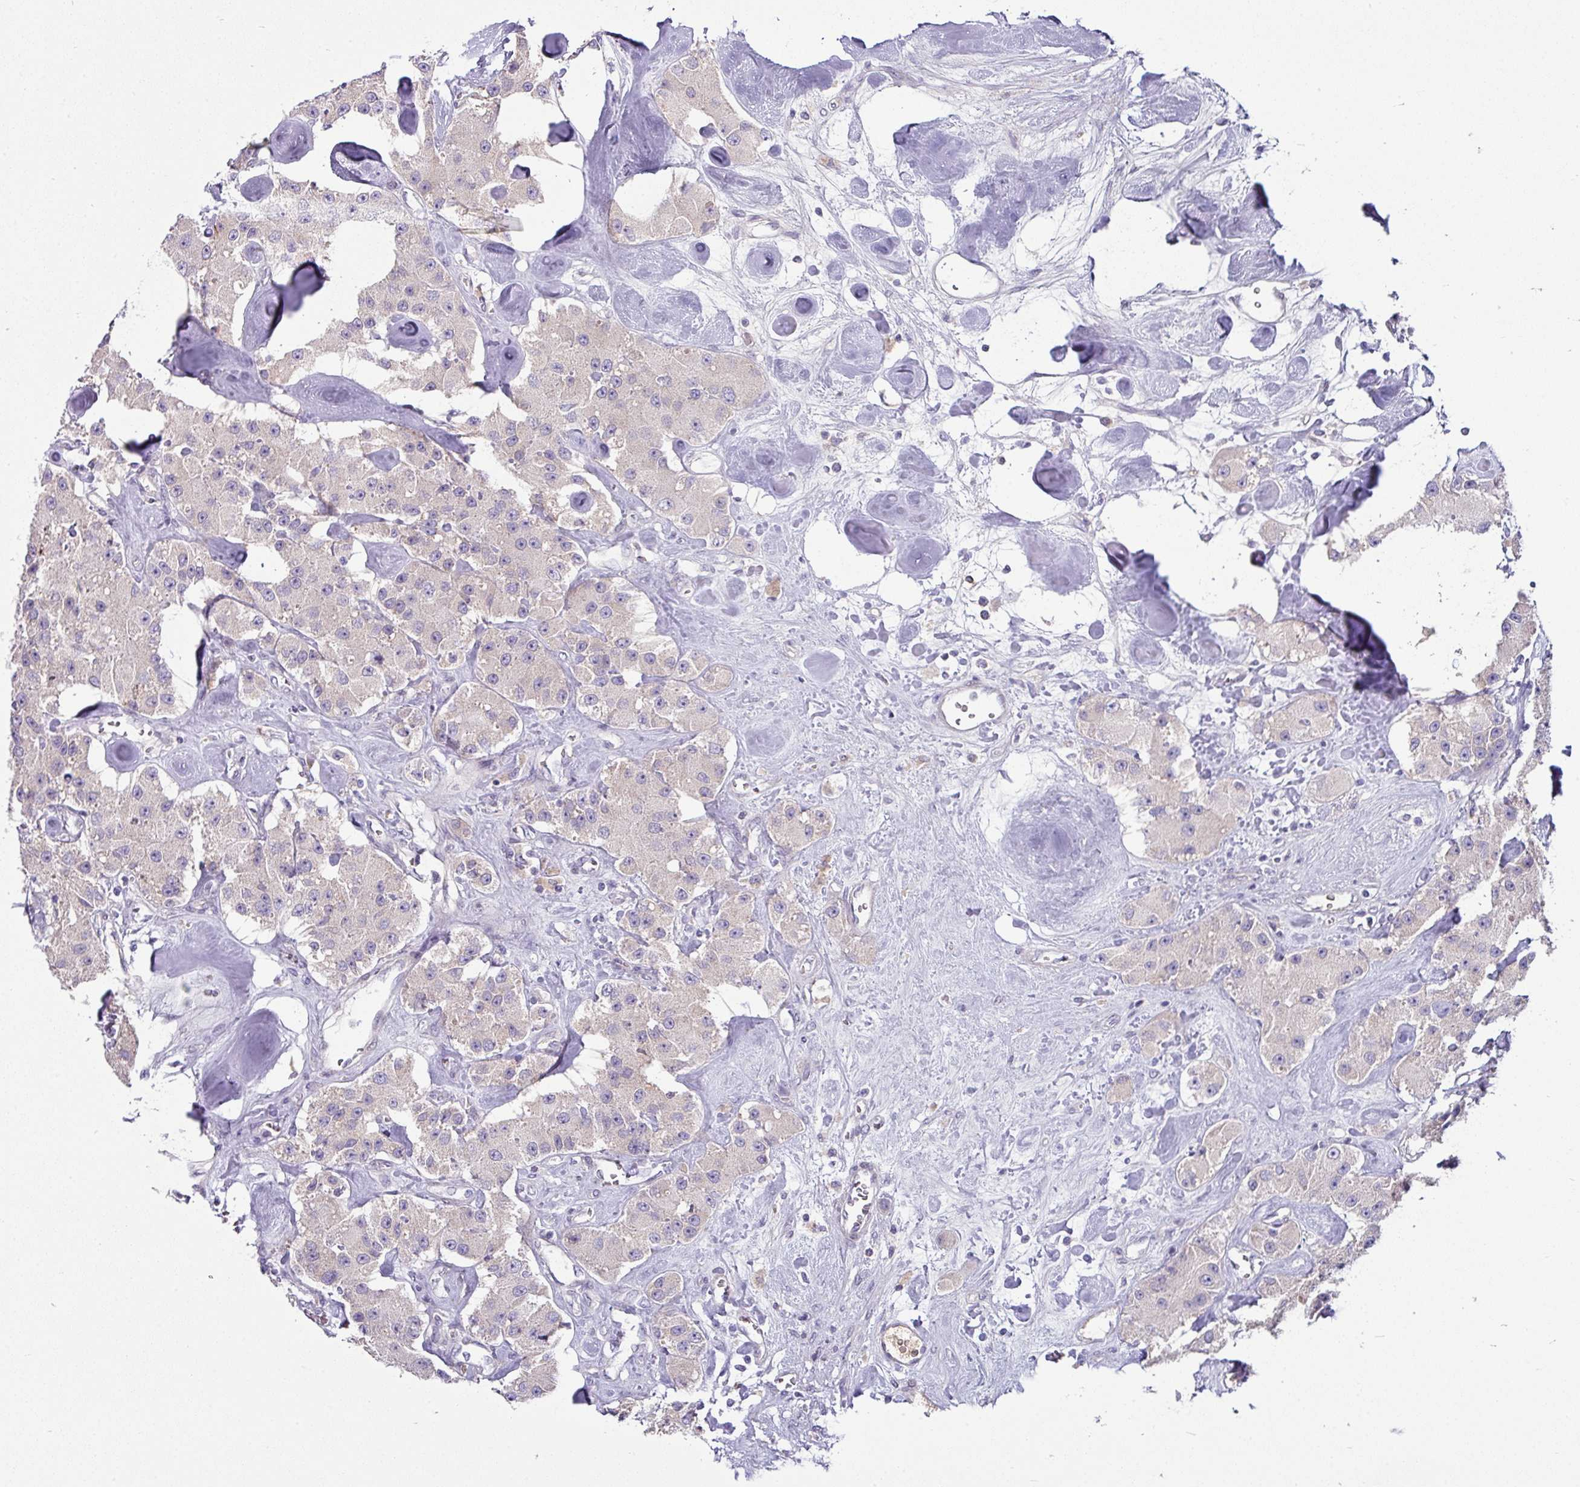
{"staining": {"intensity": "negative", "quantity": "none", "location": "none"}, "tissue": "carcinoid", "cell_type": "Tumor cells", "image_type": "cancer", "snomed": [{"axis": "morphology", "description": "Carcinoid, malignant, NOS"}, {"axis": "topography", "description": "Pancreas"}], "caption": "Protein analysis of malignant carcinoid demonstrates no significant staining in tumor cells.", "gene": "SLAMF6", "patient": {"sex": "male", "age": 41}}